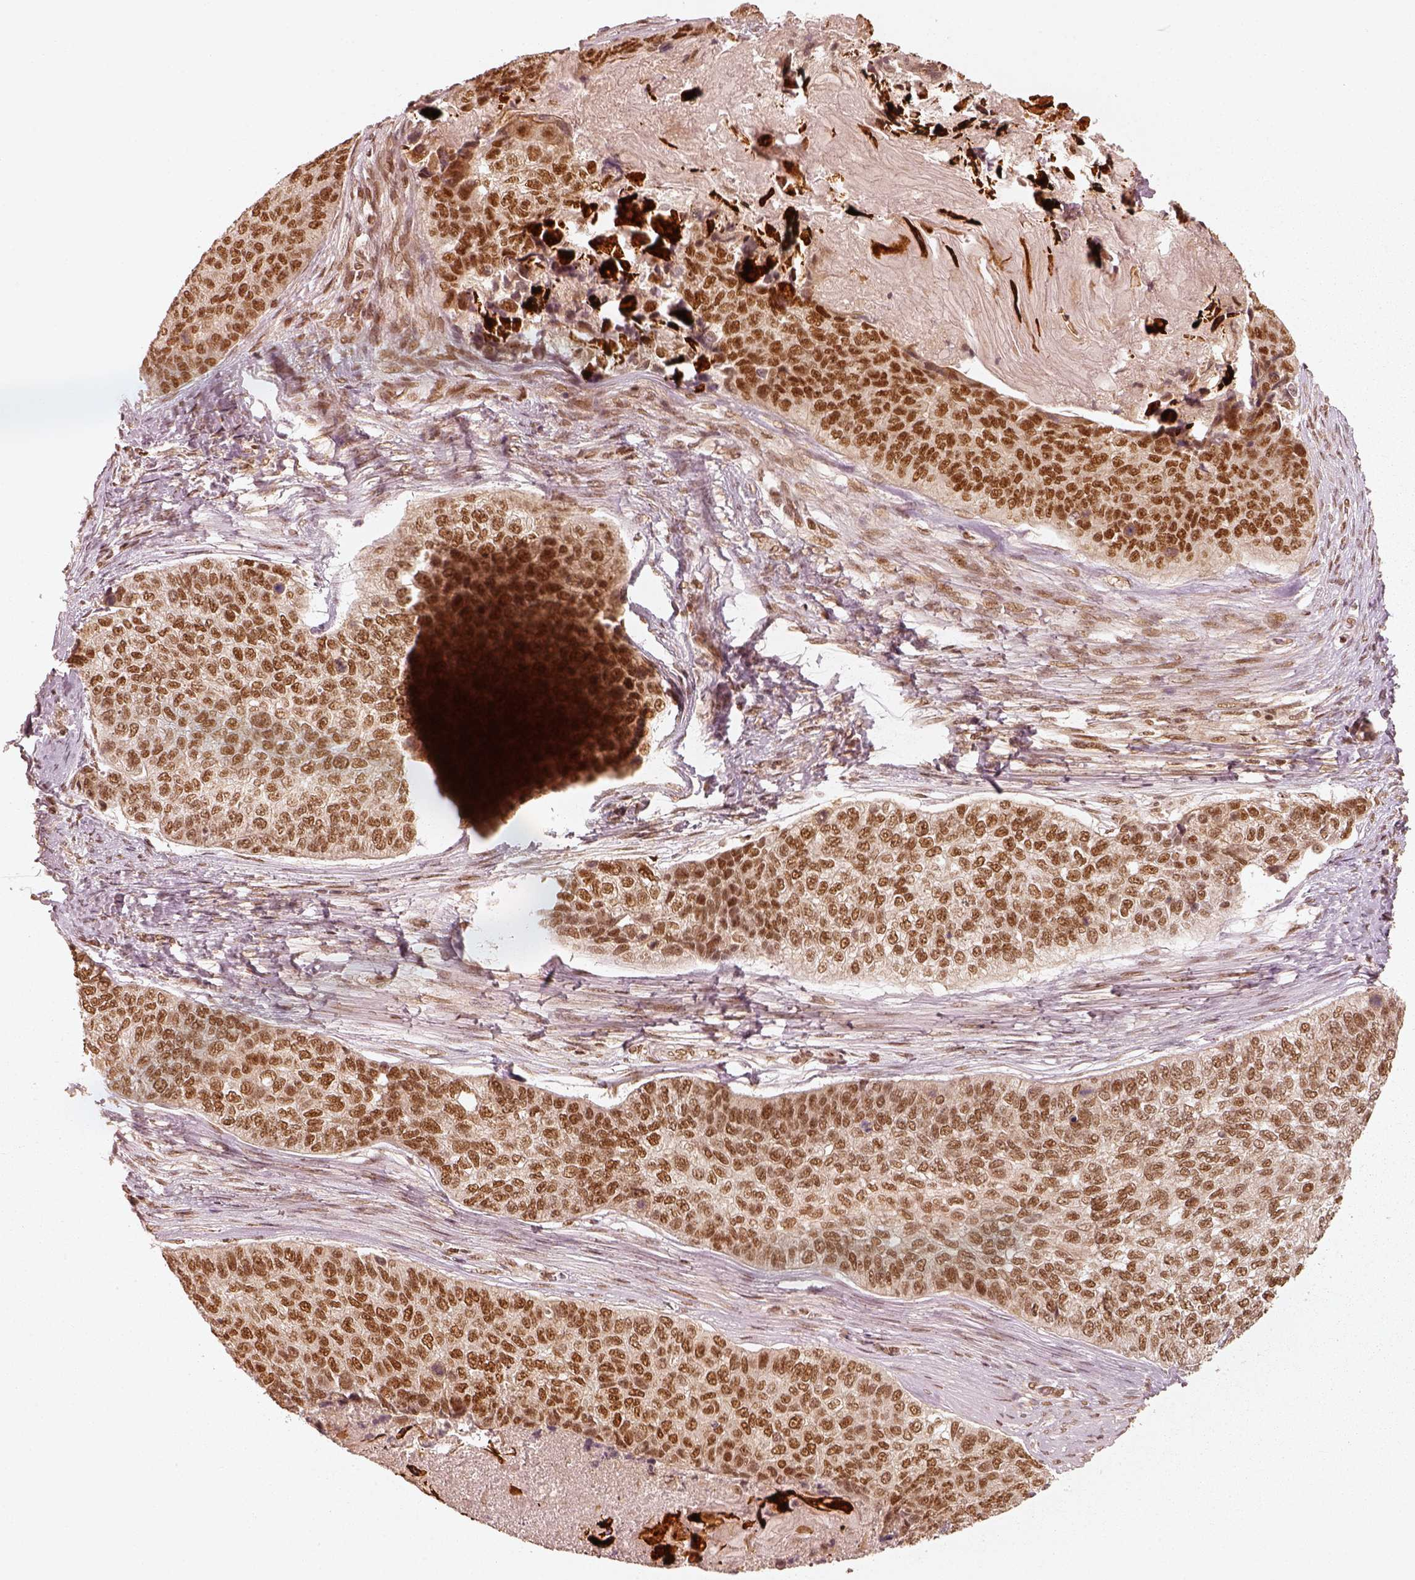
{"staining": {"intensity": "strong", "quantity": ">75%", "location": "nuclear"}, "tissue": "lung cancer", "cell_type": "Tumor cells", "image_type": "cancer", "snomed": [{"axis": "morphology", "description": "Squamous cell carcinoma, NOS"}, {"axis": "topography", "description": "Lung"}], "caption": "A micrograph of lung squamous cell carcinoma stained for a protein displays strong nuclear brown staining in tumor cells.", "gene": "GMEB2", "patient": {"sex": "male", "age": 69}}